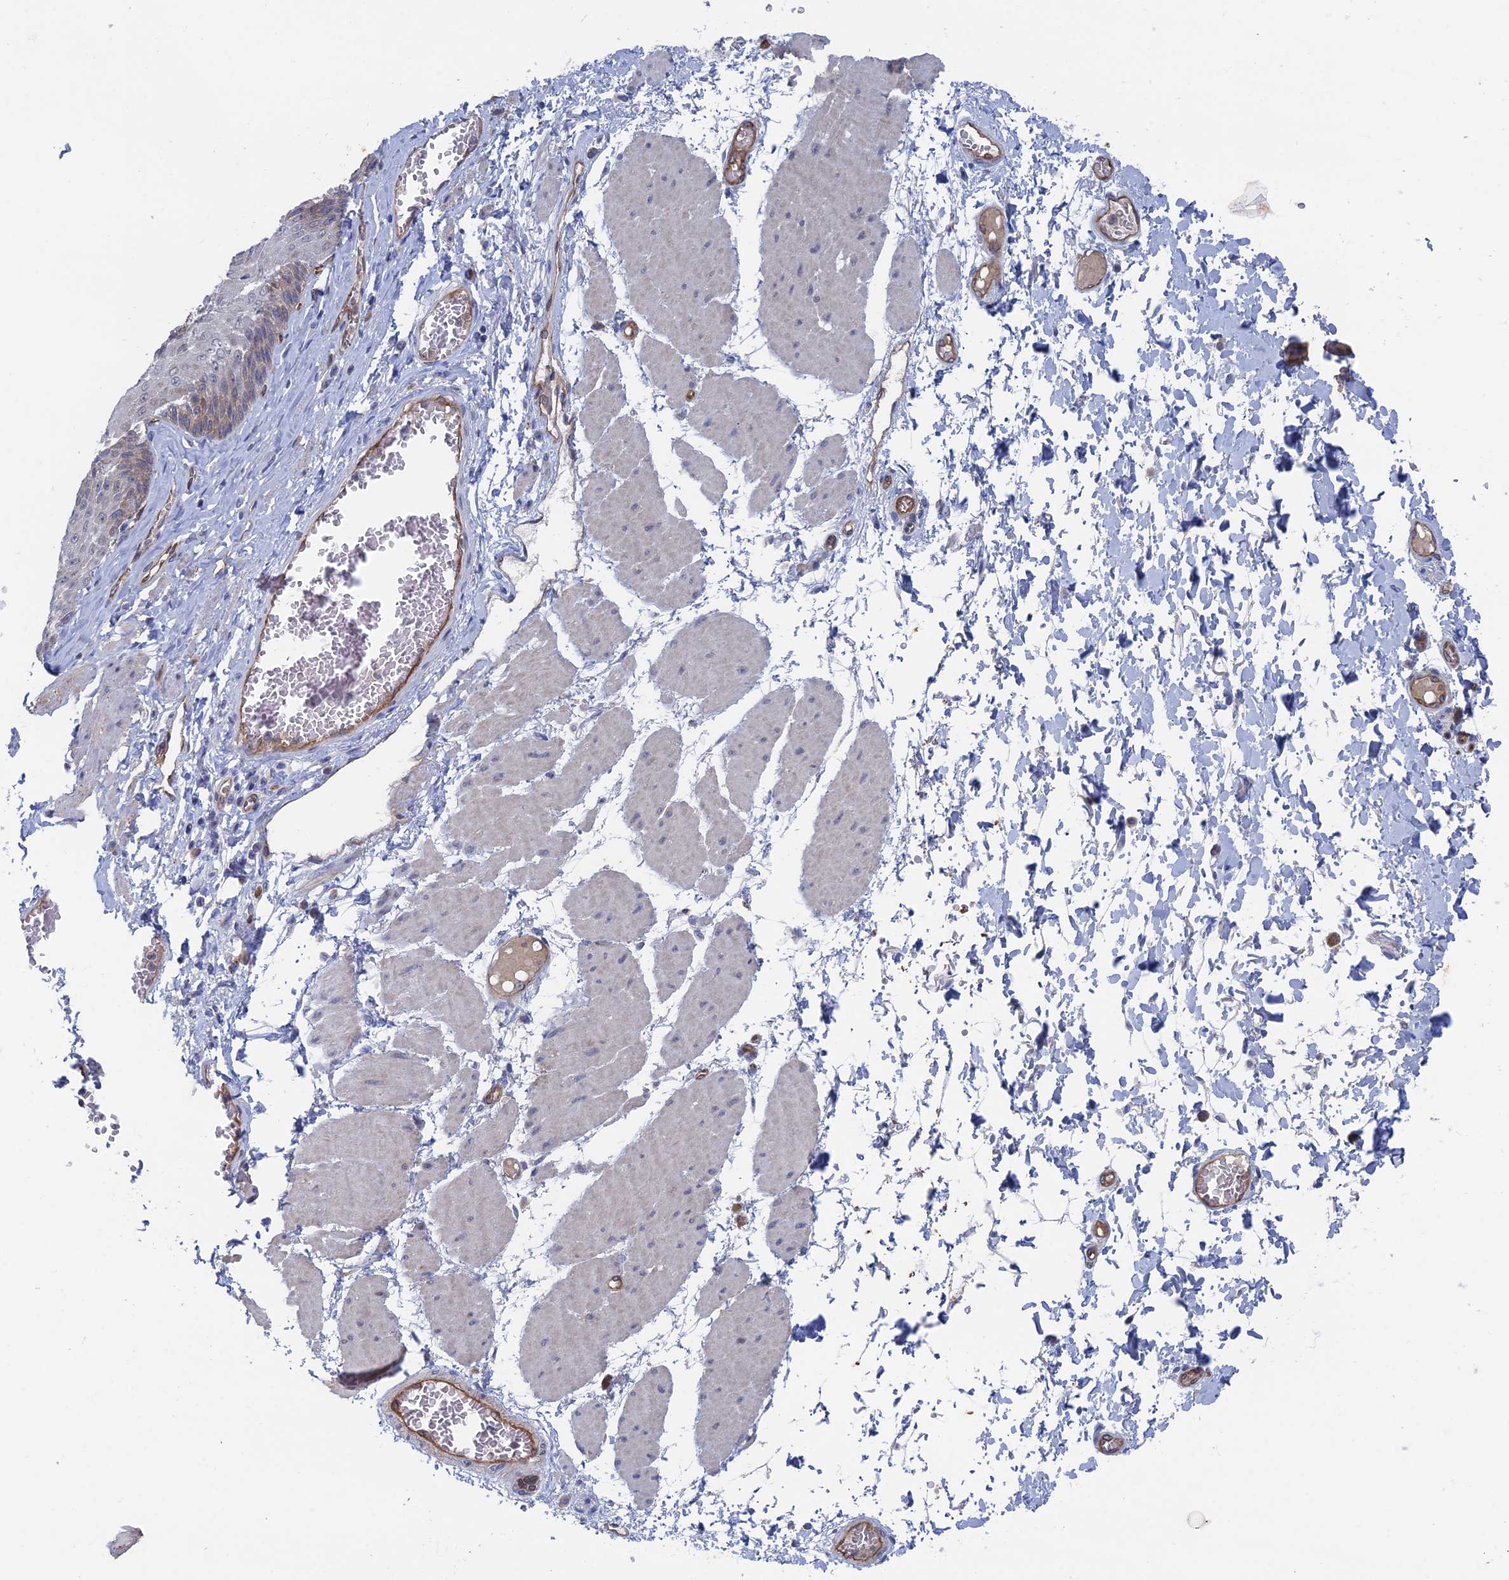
{"staining": {"intensity": "weak", "quantity": "<25%", "location": "cytoplasmic/membranous"}, "tissue": "esophagus", "cell_type": "Squamous epithelial cells", "image_type": "normal", "snomed": [{"axis": "morphology", "description": "Normal tissue, NOS"}, {"axis": "topography", "description": "Esophagus"}], "caption": "The immunohistochemistry histopathology image has no significant staining in squamous epithelial cells of esophagus.", "gene": "ARAP3", "patient": {"sex": "male", "age": 60}}